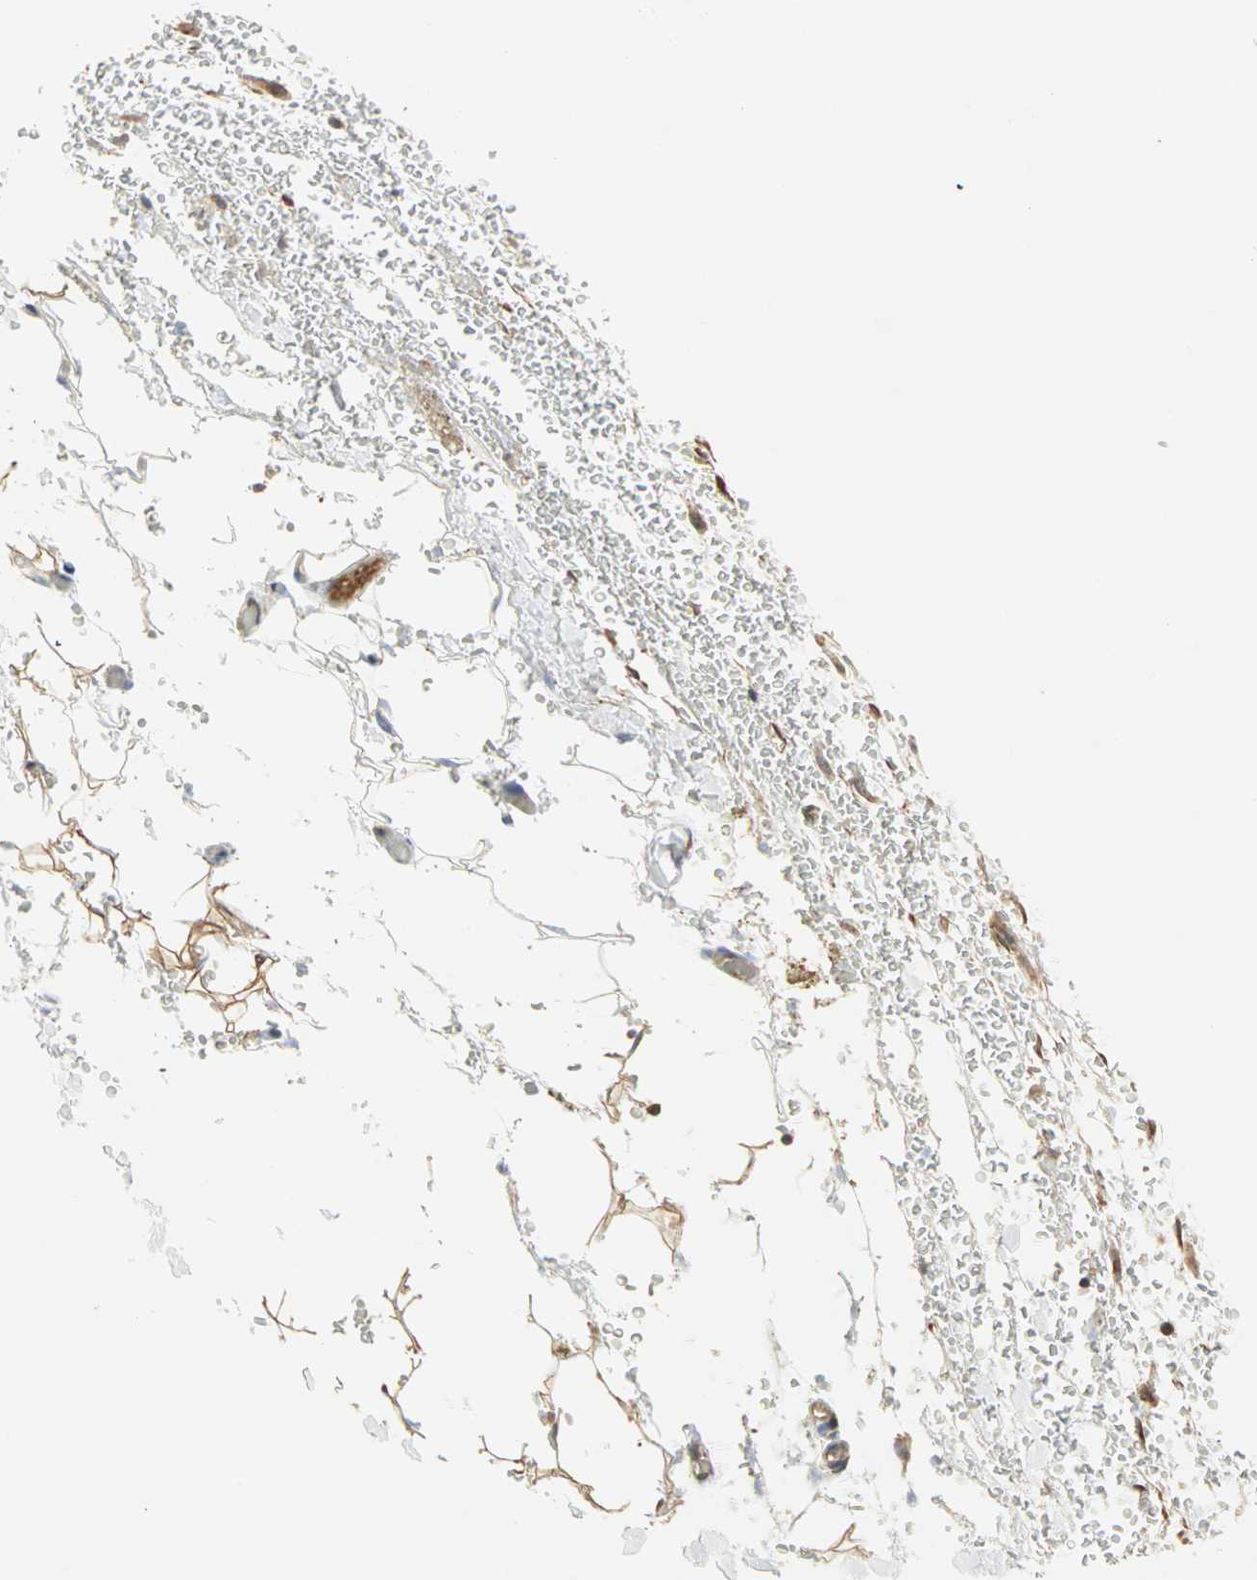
{"staining": {"intensity": "moderate", "quantity": ">75%", "location": "cytoplasmic/membranous"}, "tissue": "adipose tissue", "cell_type": "Adipocytes", "image_type": "normal", "snomed": [{"axis": "morphology", "description": "Normal tissue, NOS"}, {"axis": "morphology", "description": "Inflammation, NOS"}, {"axis": "topography", "description": "Breast"}], "caption": "Immunohistochemistry staining of benign adipose tissue, which shows medium levels of moderate cytoplasmic/membranous staining in about >75% of adipocytes indicating moderate cytoplasmic/membranous protein staining. The staining was performed using DAB (3,3'-diaminobenzidine) (brown) for protein detection and nuclei were counterstained in hematoxylin (blue).", "gene": "SAR1A", "patient": {"sex": "female", "age": 65}}